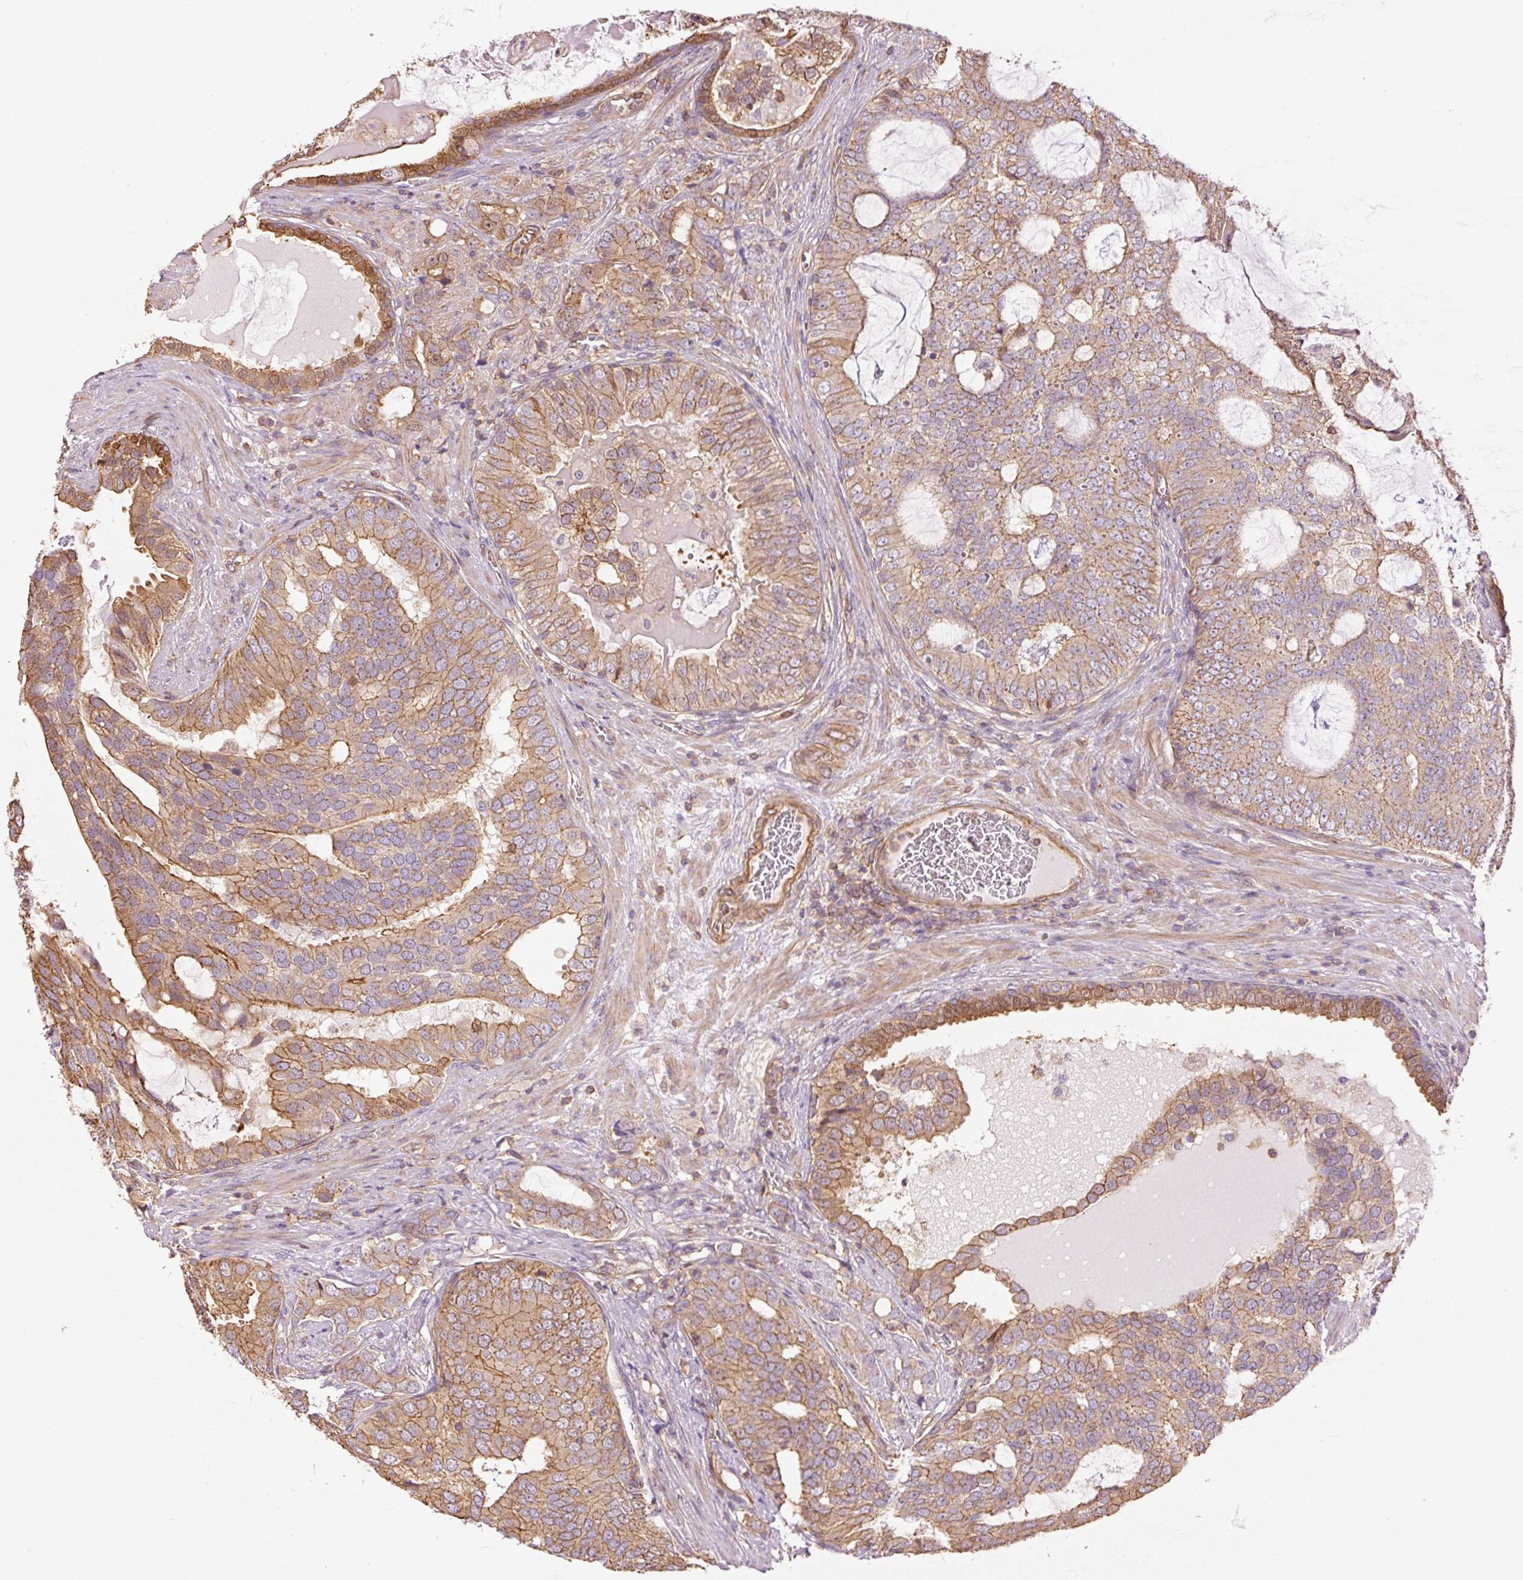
{"staining": {"intensity": "moderate", "quantity": ">75%", "location": "cytoplasmic/membranous,nuclear"}, "tissue": "prostate cancer", "cell_type": "Tumor cells", "image_type": "cancer", "snomed": [{"axis": "morphology", "description": "Adenocarcinoma, High grade"}, {"axis": "topography", "description": "Prostate"}], "caption": "Immunohistochemistry of prostate cancer (high-grade adenocarcinoma) exhibits medium levels of moderate cytoplasmic/membranous and nuclear expression in about >75% of tumor cells.", "gene": "PPP1R1B", "patient": {"sex": "male", "age": 55}}